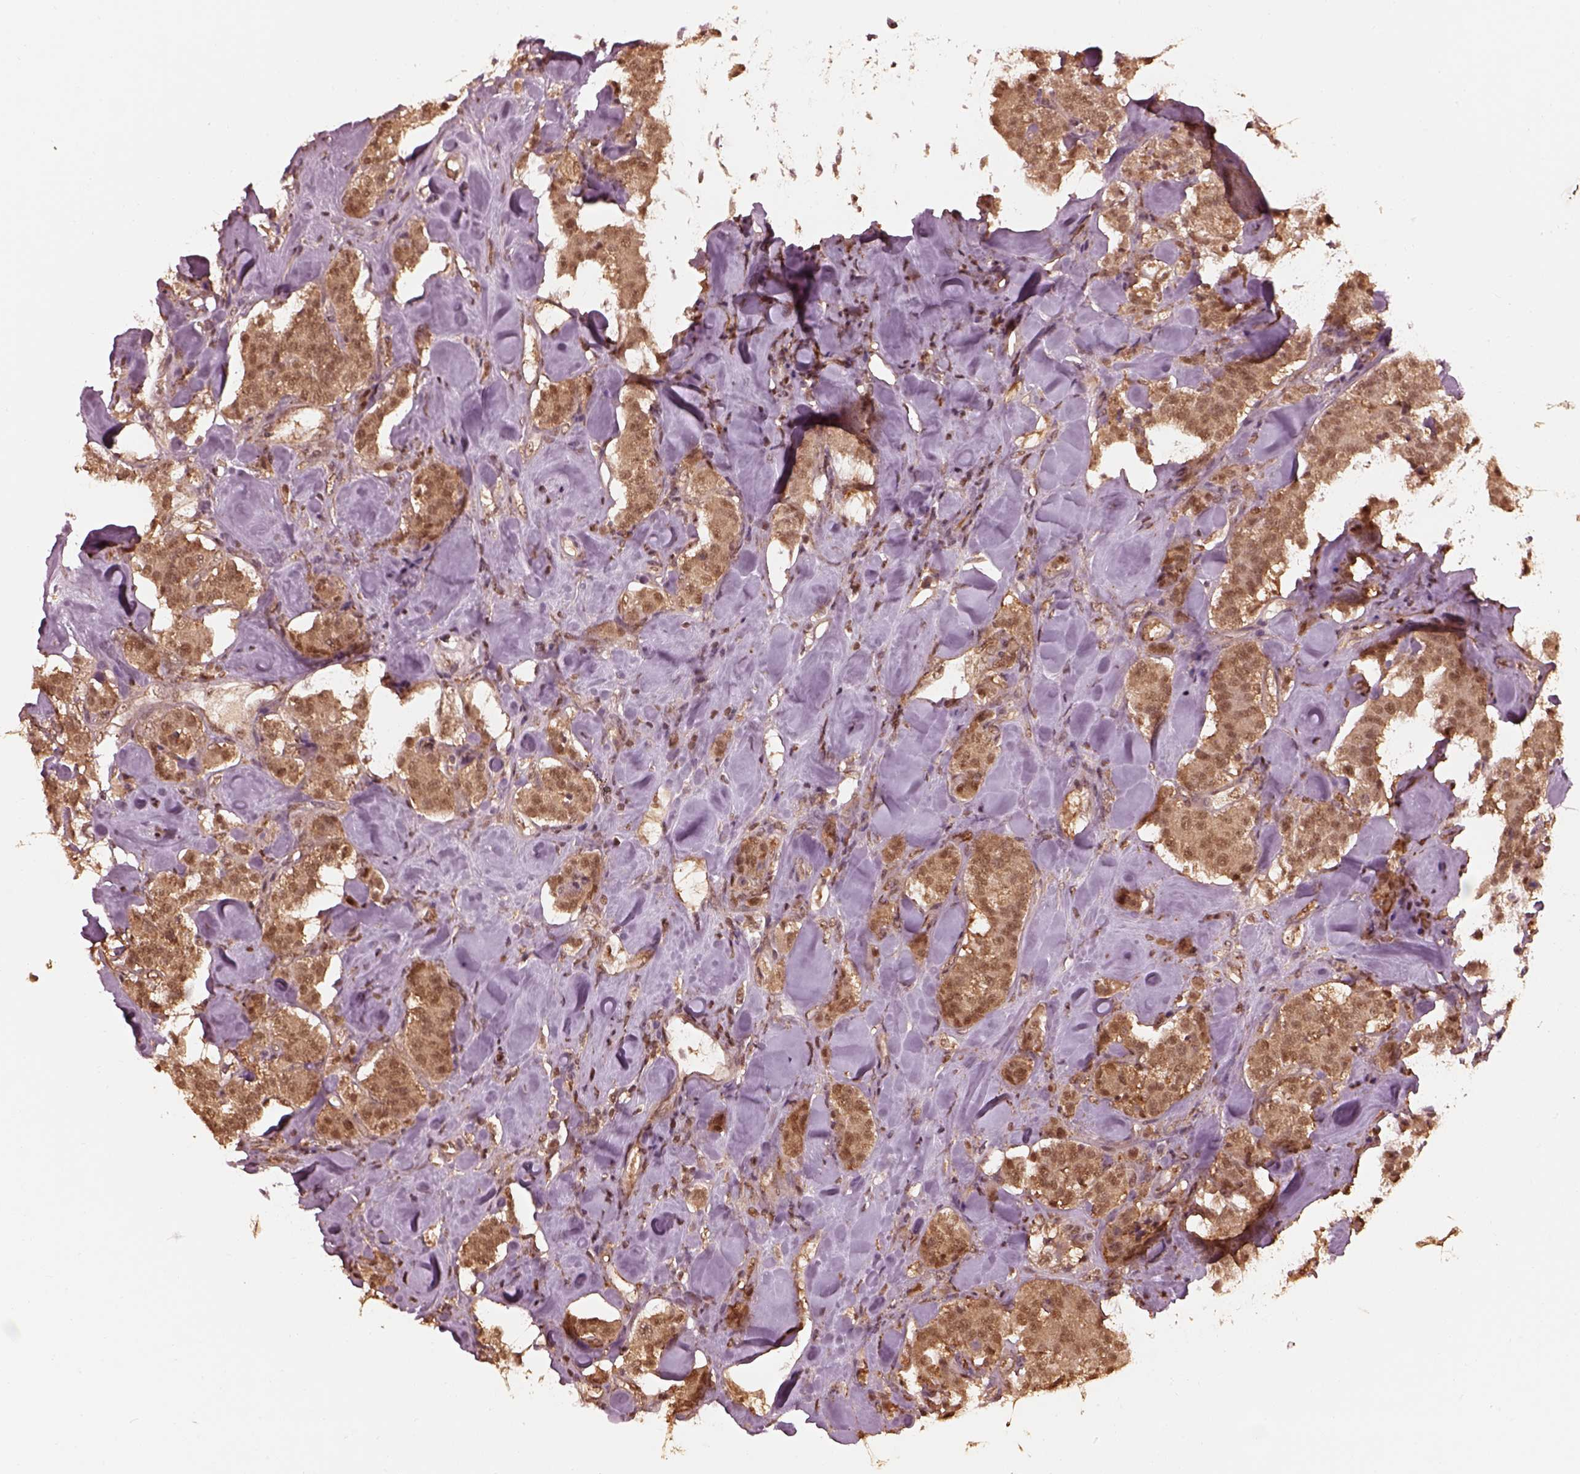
{"staining": {"intensity": "weak", "quantity": ">75%", "location": "cytoplasmic/membranous,nuclear"}, "tissue": "carcinoid", "cell_type": "Tumor cells", "image_type": "cancer", "snomed": [{"axis": "morphology", "description": "Carcinoid, malignant, NOS"}, {"axis": "topography", "description": "Pancreas"}], "caption": "Approximately >75% of tumor cells in human carcinoid demonstrate weak cytoplasmic/membranous and nuclear protein positivity as visualized by brown immunohistochemical staining.", "gene": "PSMC5", "patient": {"sex": "male", "age": 41}}